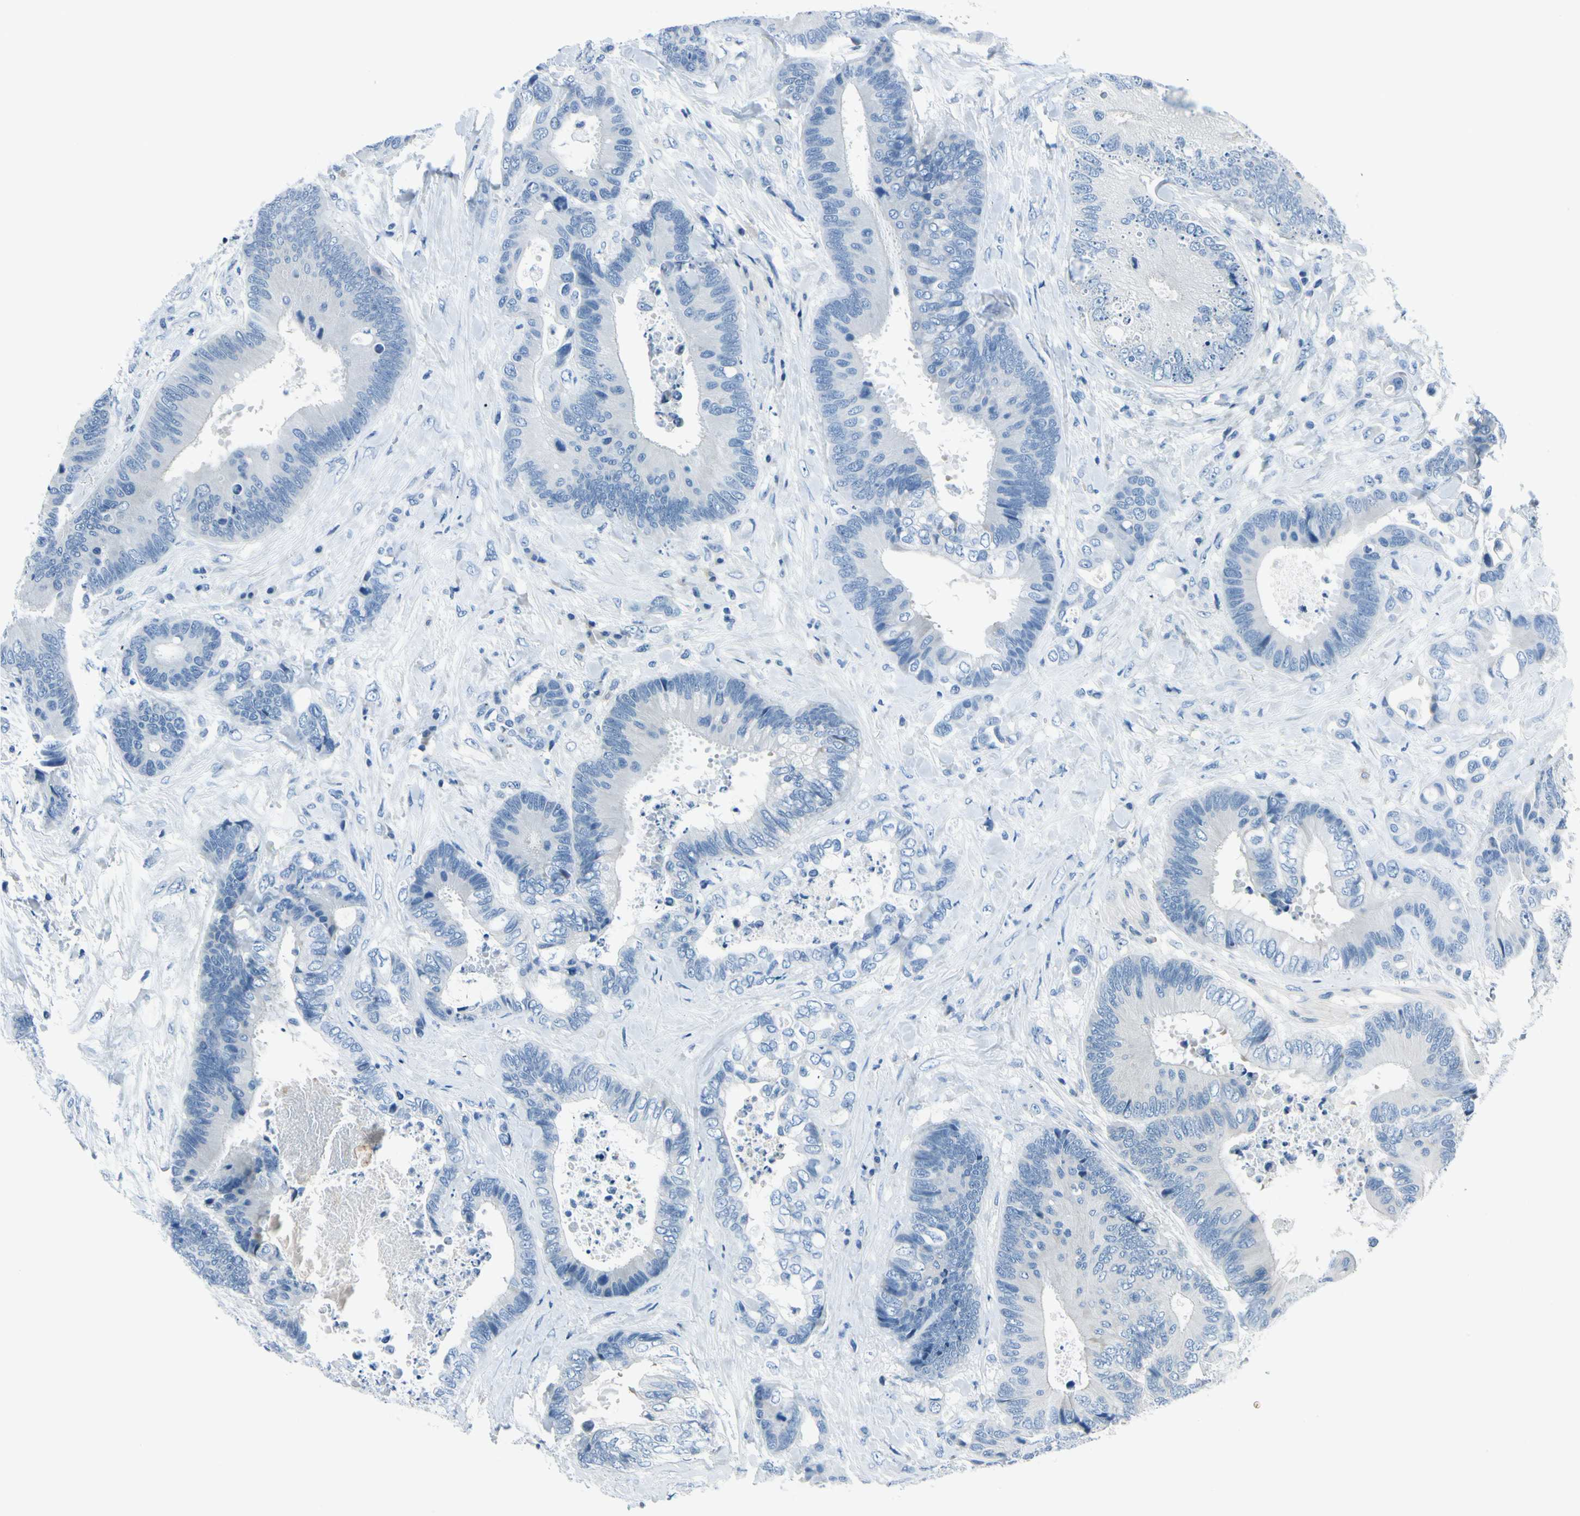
{"staining": {"intensity": "negative", "quantity": "none", "location": "none"}, "tissue": "colorectal cancer", "cell_type": "Tumor cells", "image_type": "cancer", "snomed": [{"axis": "morphology", "description": "Adenocarcinoma, NOS"}, {"axis": "topography", "description": "Rectum"}], "caption": "The photomicrograph displays no significant positivity in tumor cells of colorectal adenocarcinoma. (Immunohistochemistry (ihc), brightfield microscopy, high magnification).", "gene": "PEBP1", "patient": {"sex": "male", "age": 55}}